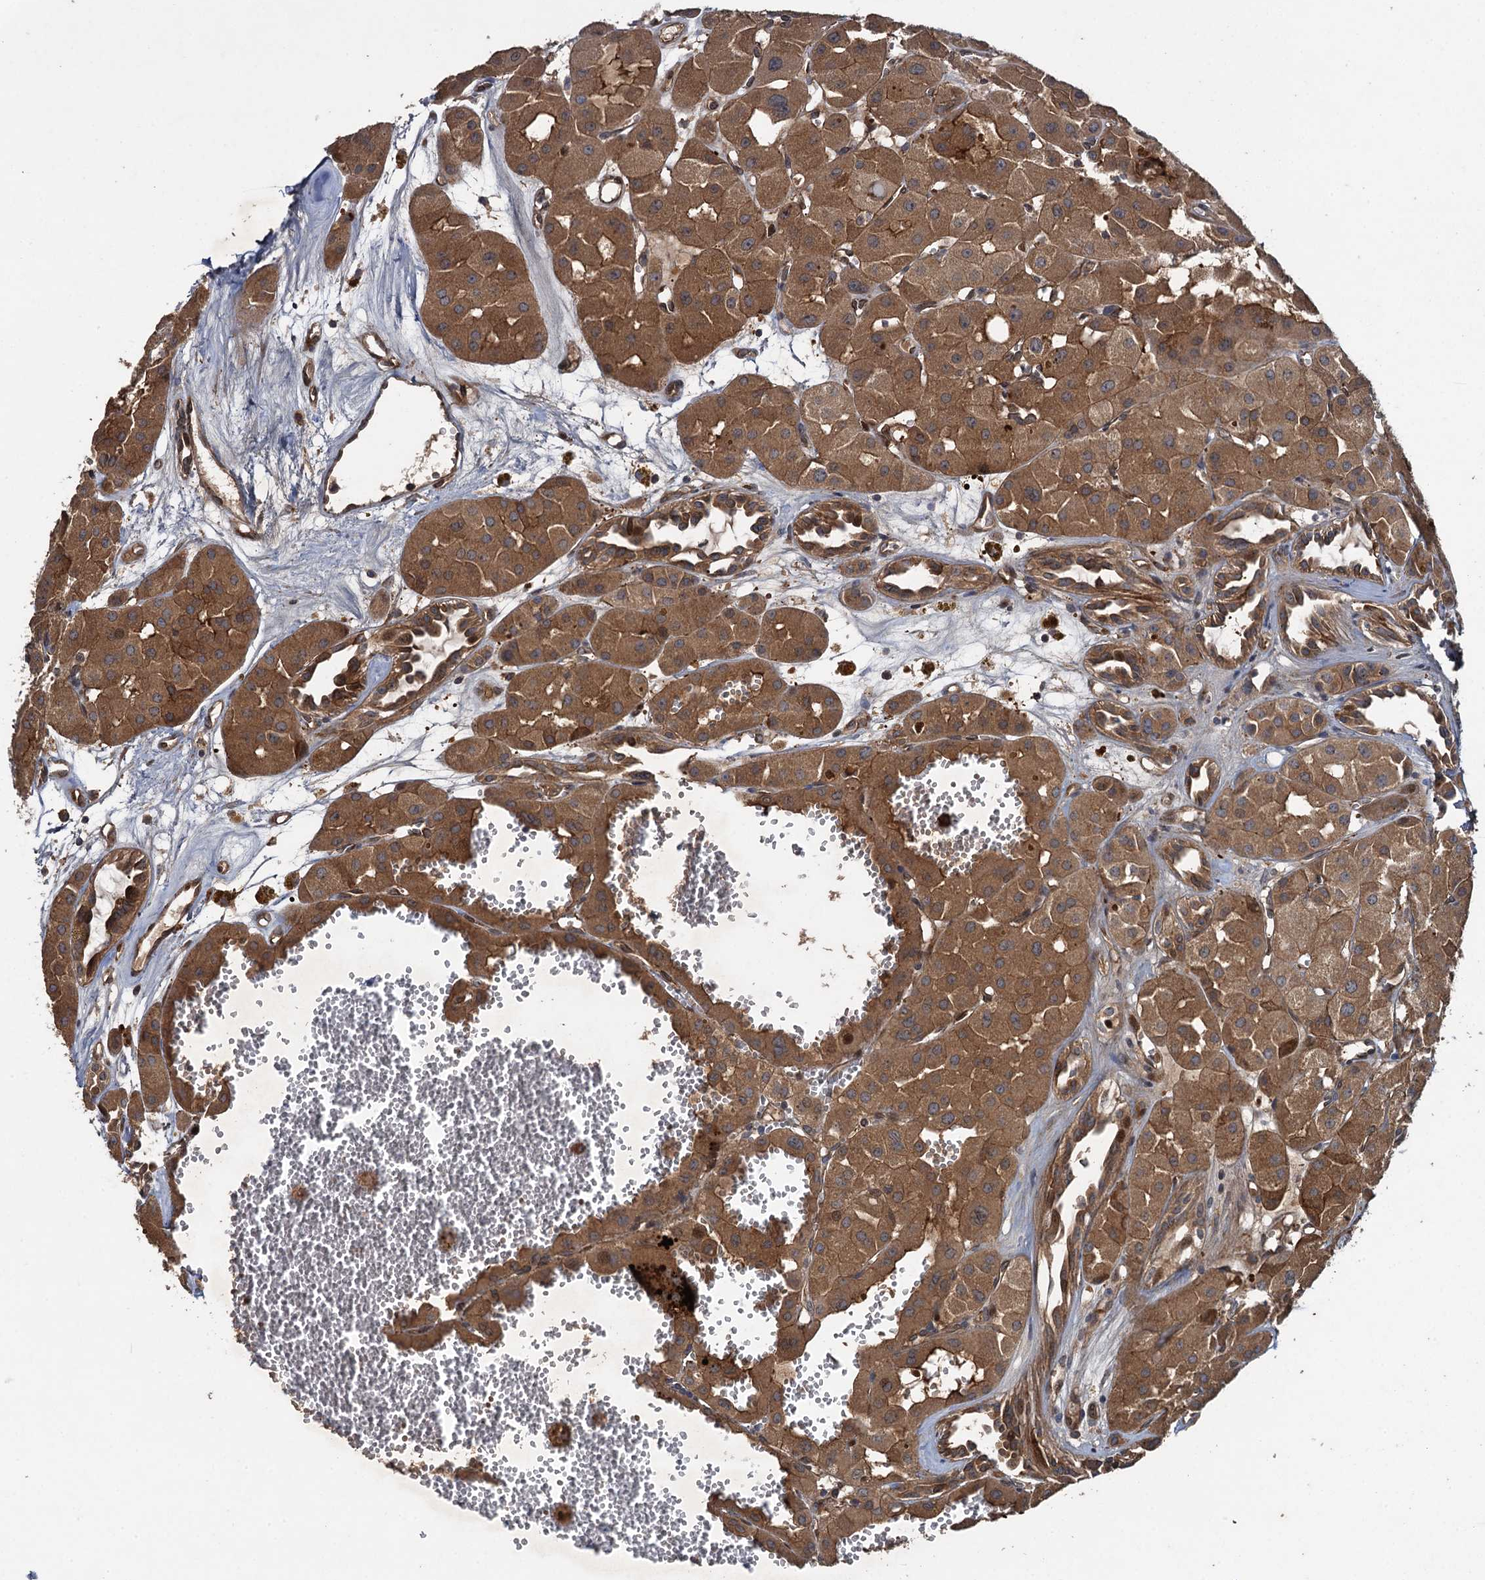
{"staining": {"intensity": "moderate", "quantity": ">75%", "location": "cytoplasmic/membranous"}, "tissue": "renal cancer", "cell_type": "Tumor cells", "image_type": "cancer", "snomed": [{"axis": "morphology", "description": "Carcinoma, NOS"}, {"axis": "topography", "description": "Kidney"}], "caption": "The micrograph shows immunohistochemical staining of carcinoma (renal). There is moderate cytoplasmic/membranous staining is seen in approximately >75% of tumor cells.", "gene": "RHOBTB1", "patient": {"sex": "female", "age": 75}}